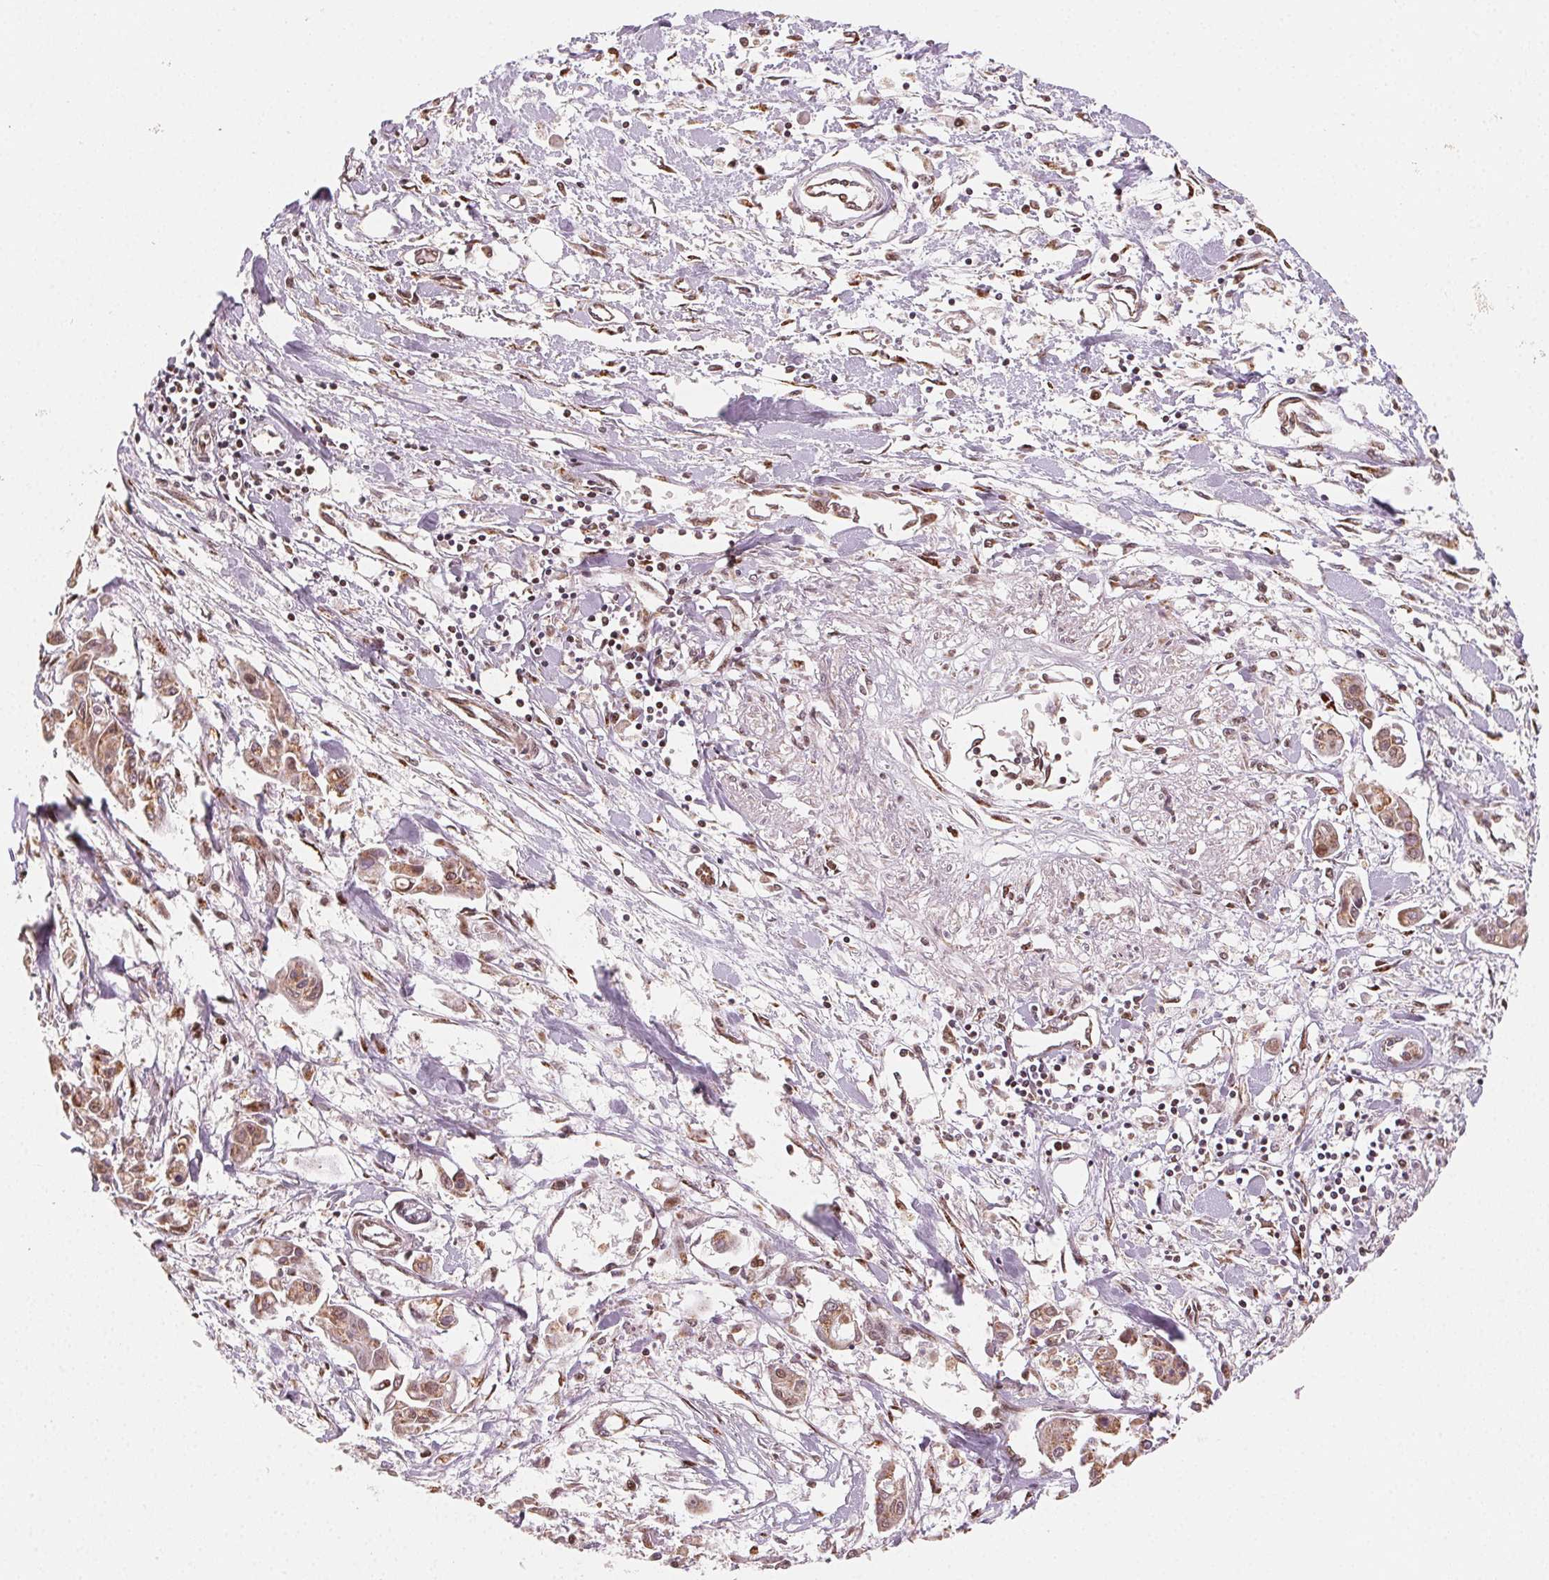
{"staining": {"intensity": "moderate", "quantity": ">75%", "location": "cytoplasmic/membranous,nuclear"}, "tissue": "pancreatic cancer", "cell_type": "Tumor cells", "image_type": "cancer", "snomed": [{"axis": "morphology", "description": "Adenocarcinoma, NOS"}, {"axis": "topography", "description": "Pancreas"}], "caption": "Protein staining reveals moderate cytoplasmic/membranous and nuclear positivity in about >75% of tumor cells in pancreatic cancer (adenocarcinoma).", "gene": "TOPORS", "patient": {"sex": "male", "age": 61}}